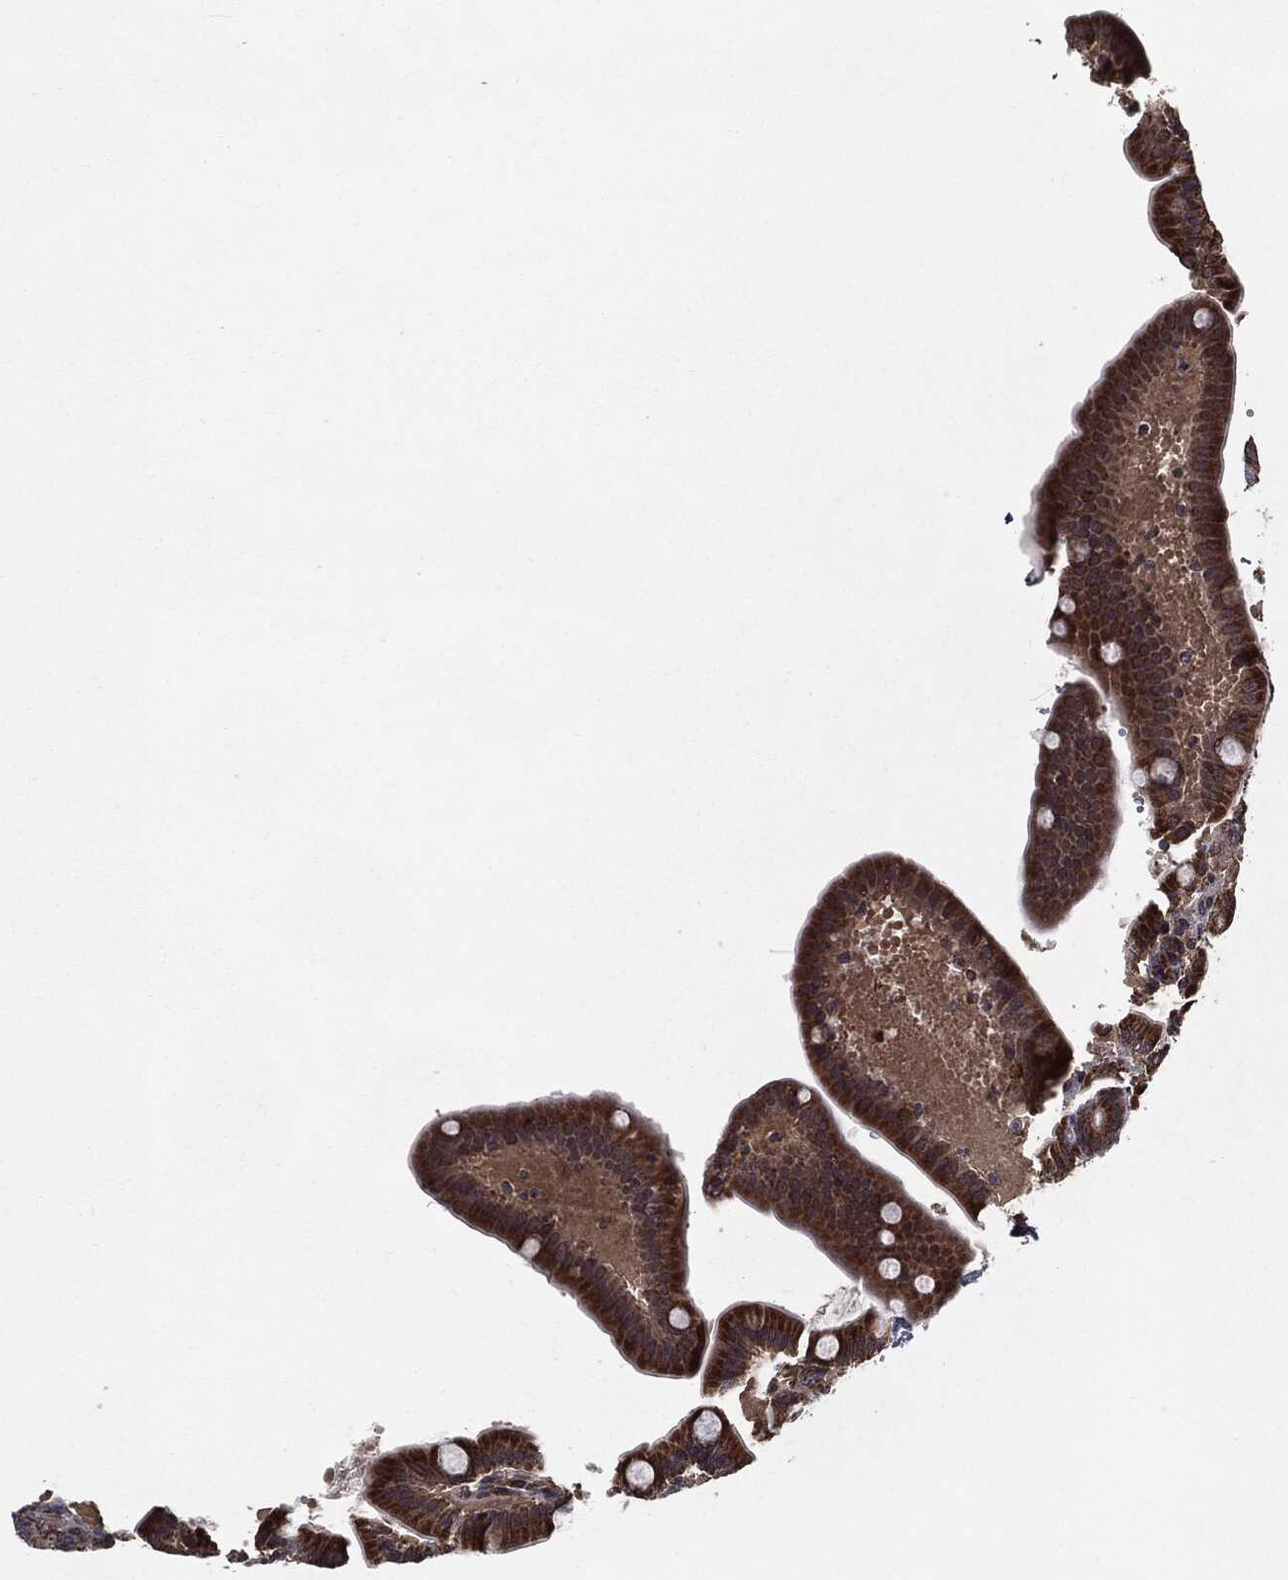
{"staining": {"intensity": "strong", "quantity": ">75%", "location": "cytoplasmic/membranous"}, "tissue": "small intestine", "cell_type": "Glandular cells", "image_type": "normal", "snomed": [{"axis": "morphology", "description": "Normal tissue, NOS"}, {"axis": "topography", "description": "Small intestine"}], "caption": "Small intestine stained for a protein (brown) demonstrates strong cytoplasmic/membranous positive positivity in about >75% of glandular cells.", "gene": "HDAC5", "patient": {"sex": "male", "age": 66}}